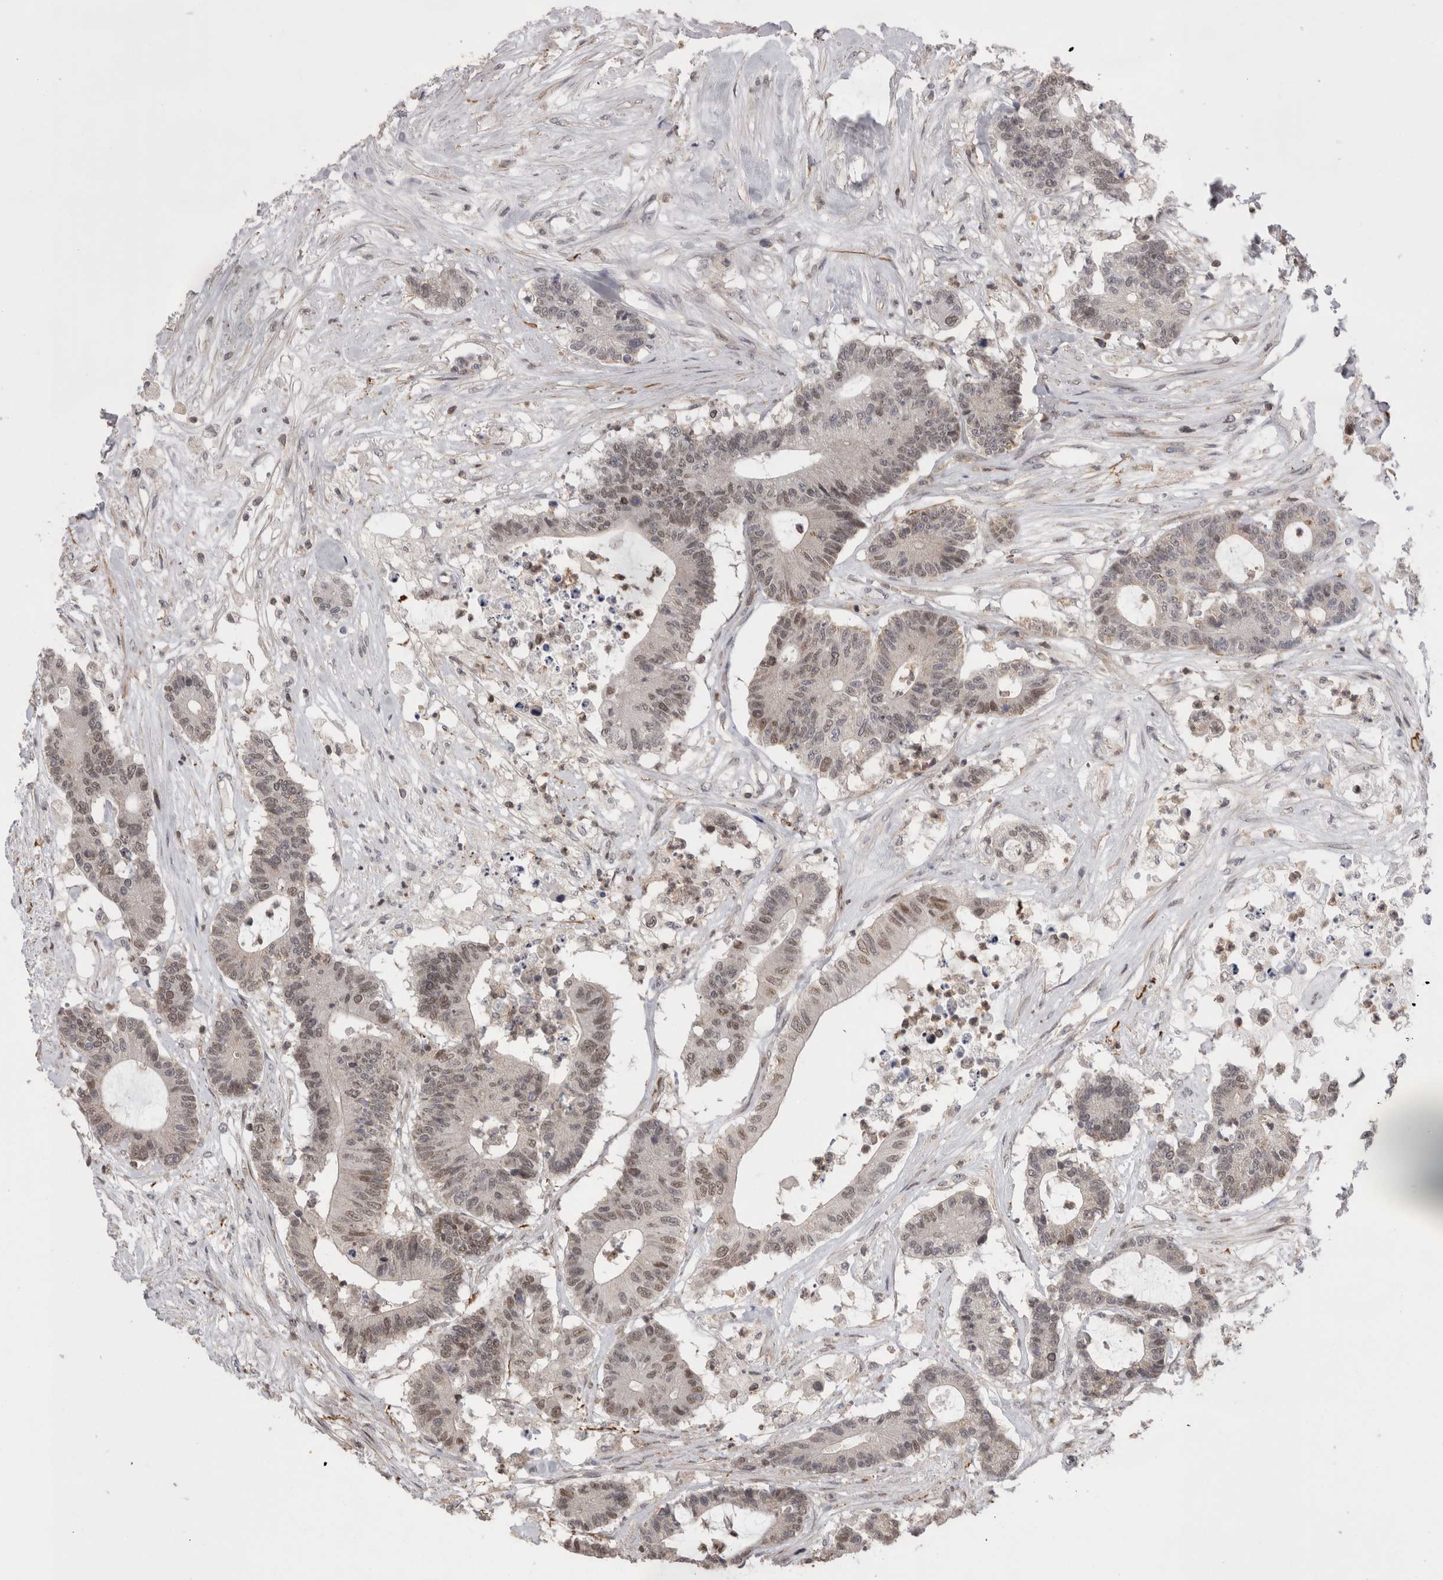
{"staining": {"intensity": "weak", "quantity": "<25%", "location": "nuclear"}, "tissue": "colorectal cancer", "cell_type": "Tumor cells", "image_type": "cancer", "snomed": [{"axis": "morphology", "description": "Adenocarcinoma, NOS"}, {"axis": "topography", "description": "Colon"}], "caption": "Histopathology image shows no protein positivity in tumor cells of colorectal cancer tissue.", "gene": "DARS2", "patient": {"sex": "female", "age": 84}}